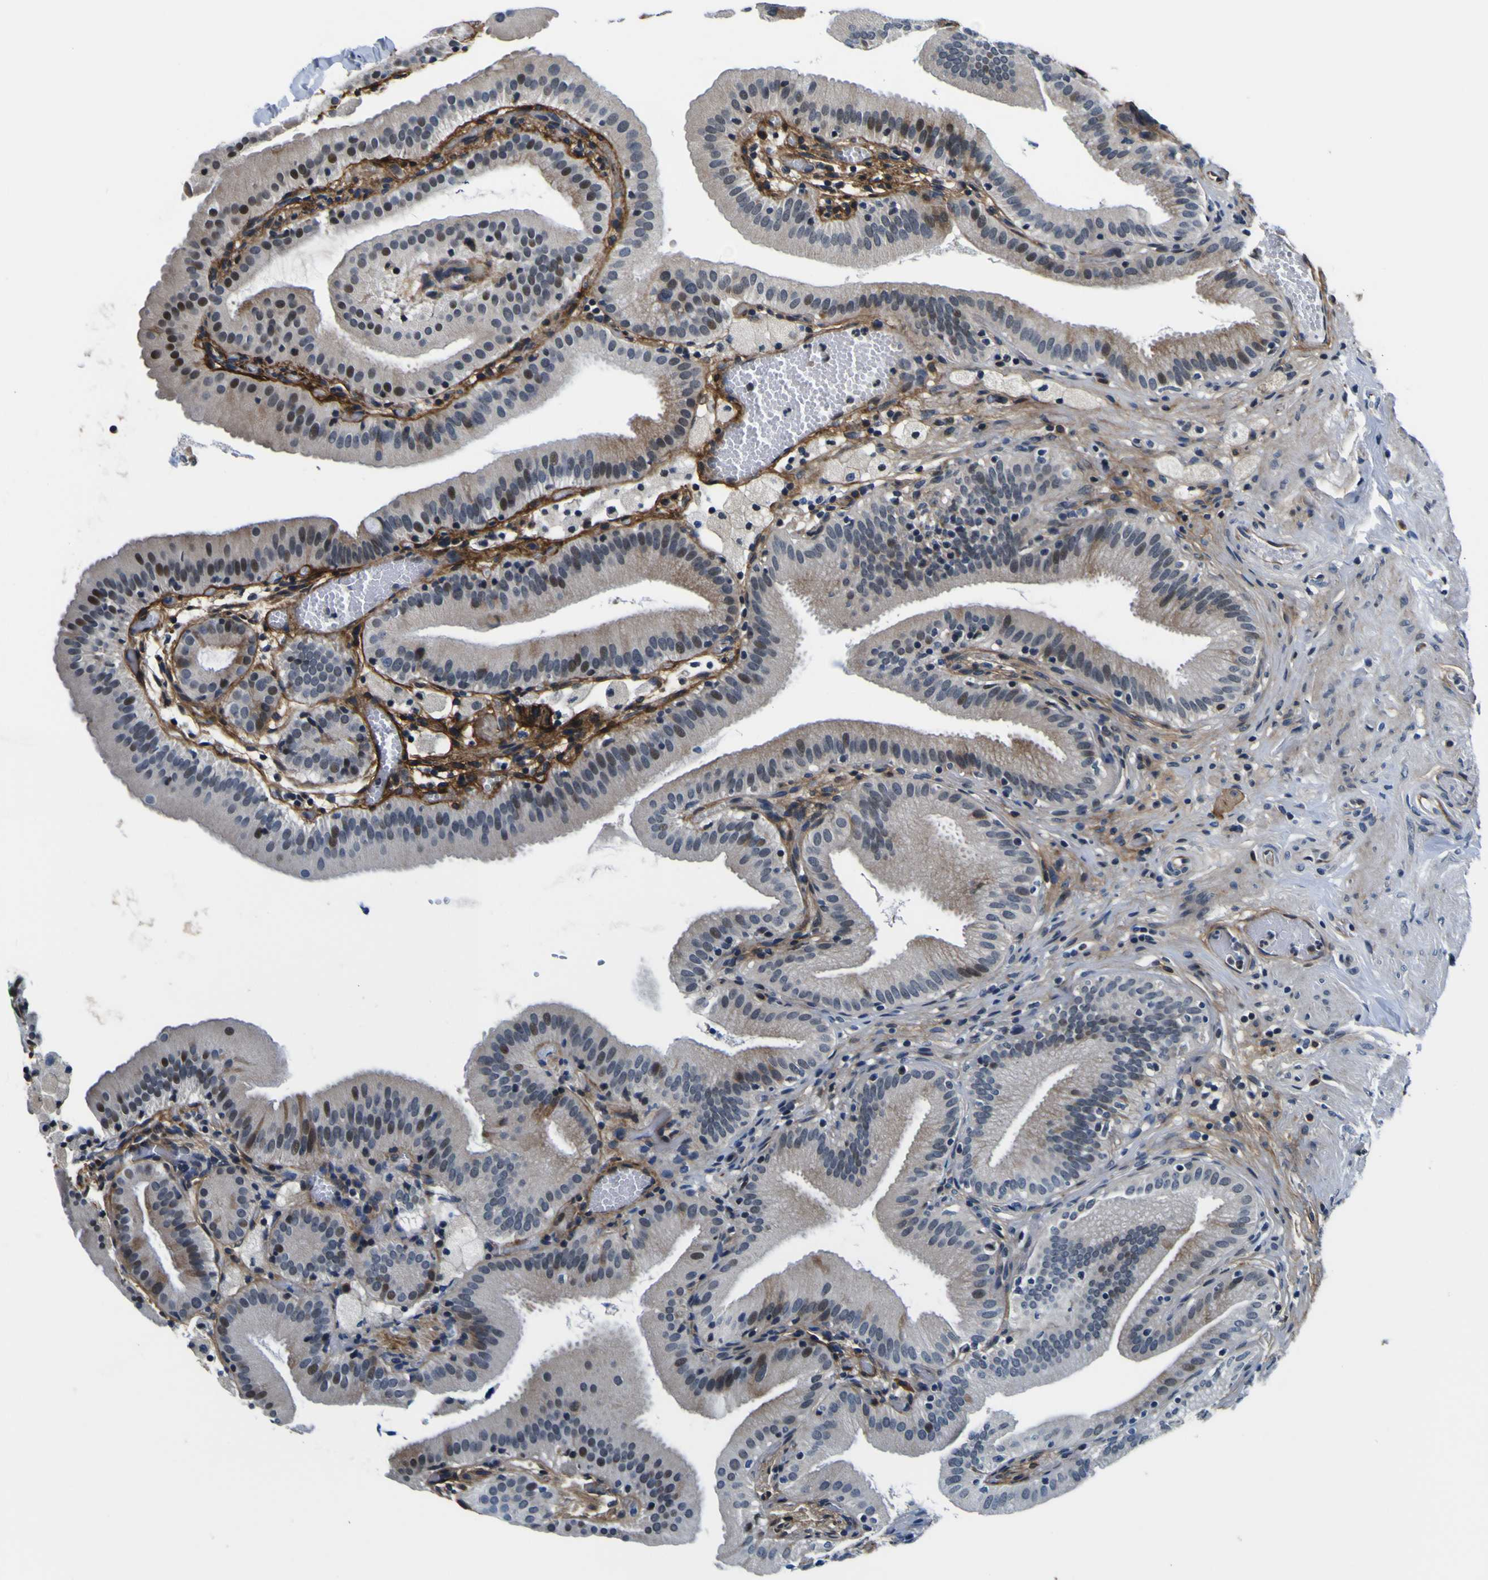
{"staining": {"intensity": "moderate", "quantity": "<25%", "location": "nuclear"}, "tissue": "gallbladder", "cell_type": "Glandular cells", "image_type": "normal", "snomed": [{"axis": "morphology", "description": "Normal tissue, NOS"}, {"axis": "topography", "description": "Gallbladder"}], "caption": "Protein expression analysis of normal gallbladder displays moderate nuclear staining in approximately <25% of glandular cells.", "gene": "POSTN", "patient": {"sex": "male", "age": 54}}